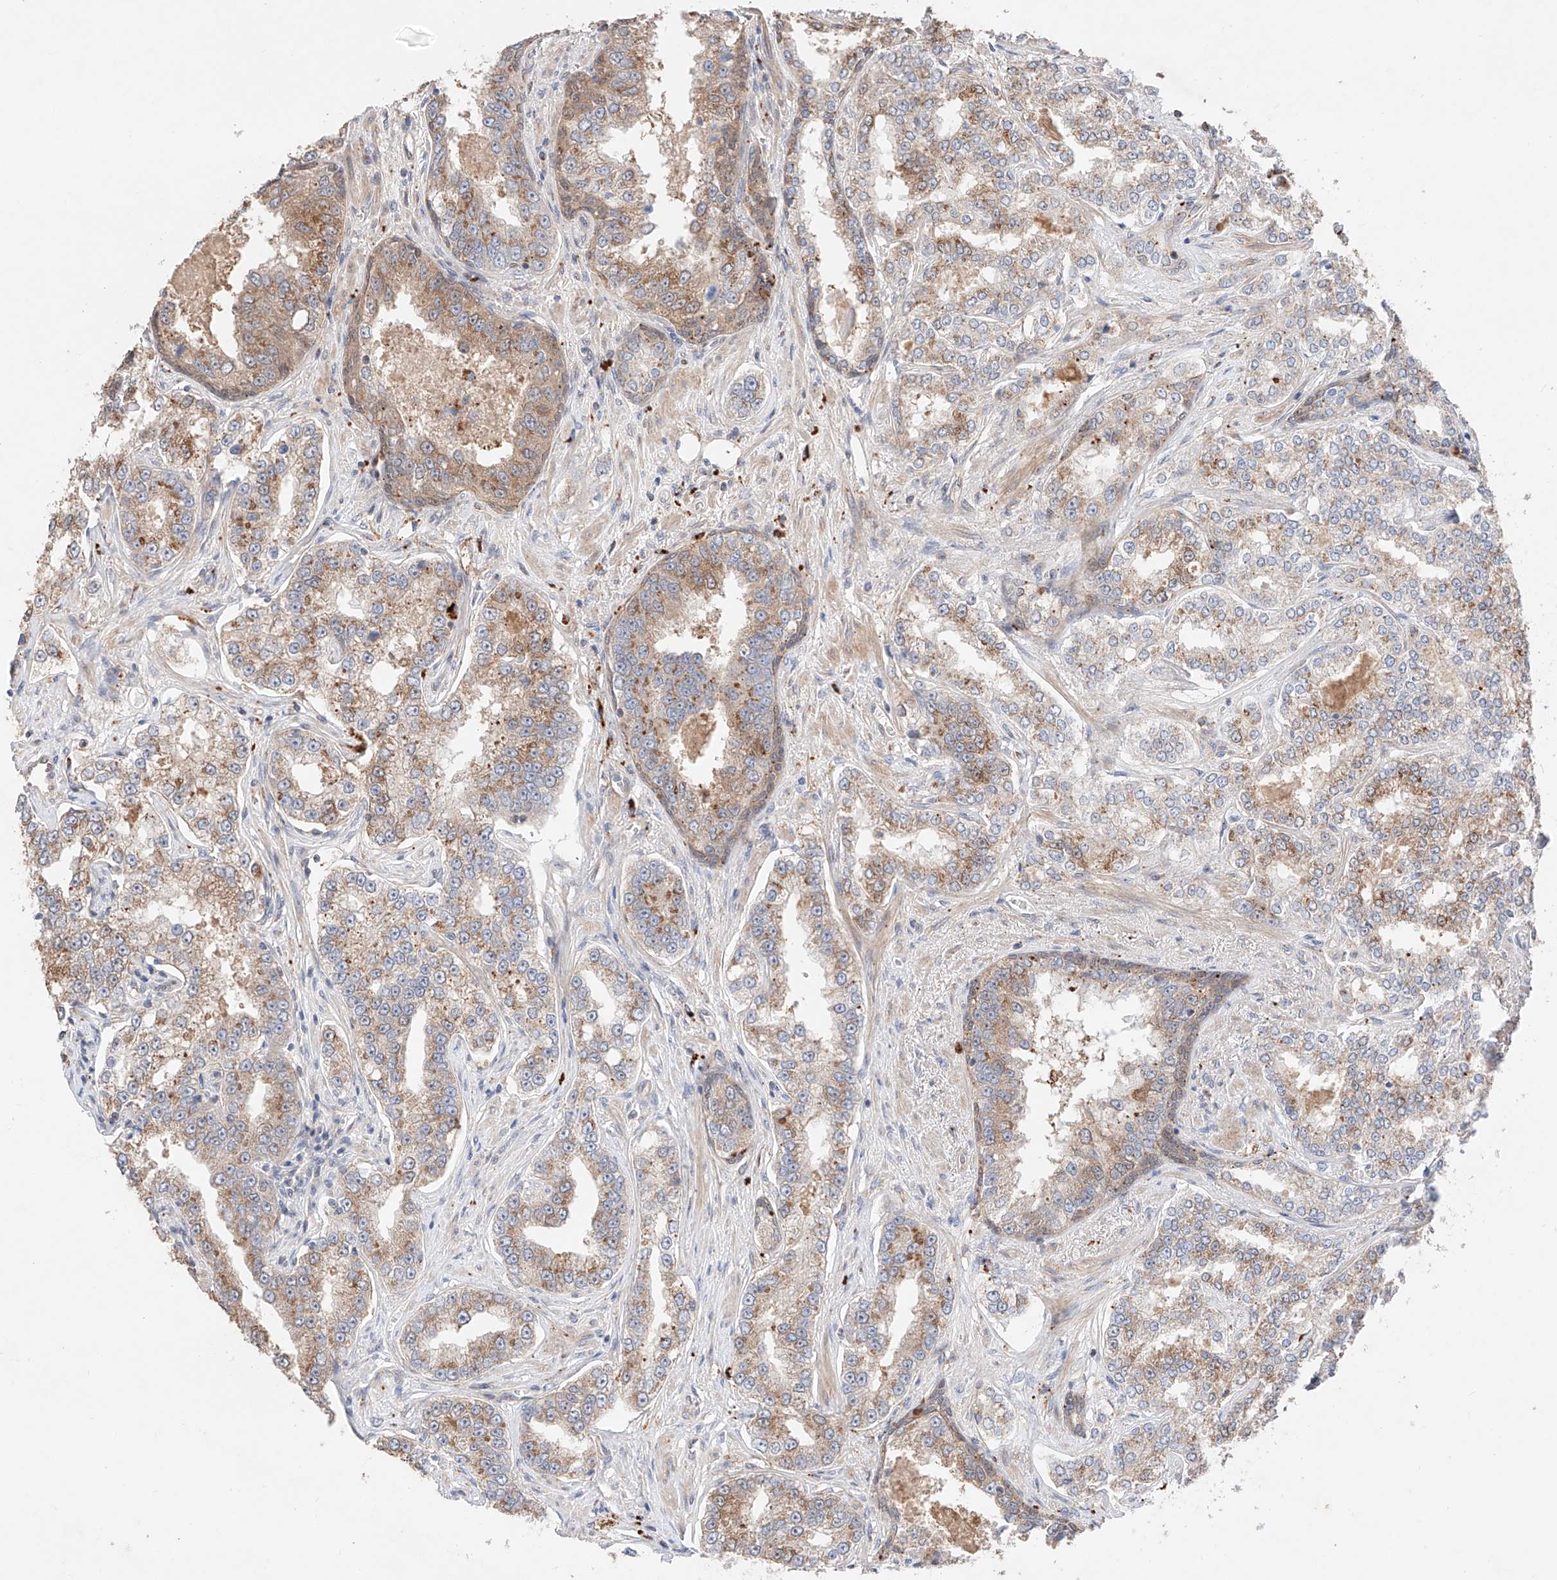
{"staining": {"intensity": "moderate", "quantity": "25%-75%", "location": "cytoplasmic/membranous"}, "tissue": "prostate cancer", "cell_type": "Tumor cells", "image_type": "cancer", "snomed": [{"axis": "morphology", "description": "Normal tissue, NOS"}, {"axis": "morphology", "description": "Adenocarcinoma, High grade"}, {"axis": "topography", "description": "Prostate"}], "caption": "A photomicrograph of adenocarcinoma (high-grade) (prostate) stained for a protein demonstrates moderate cytoplasmic/membranous brown staining in tumor cells. (IHC, brightfield microscopy, high magnification).", "gene": "GCNT1", "patient": {"sex": "male", "age": 83}}